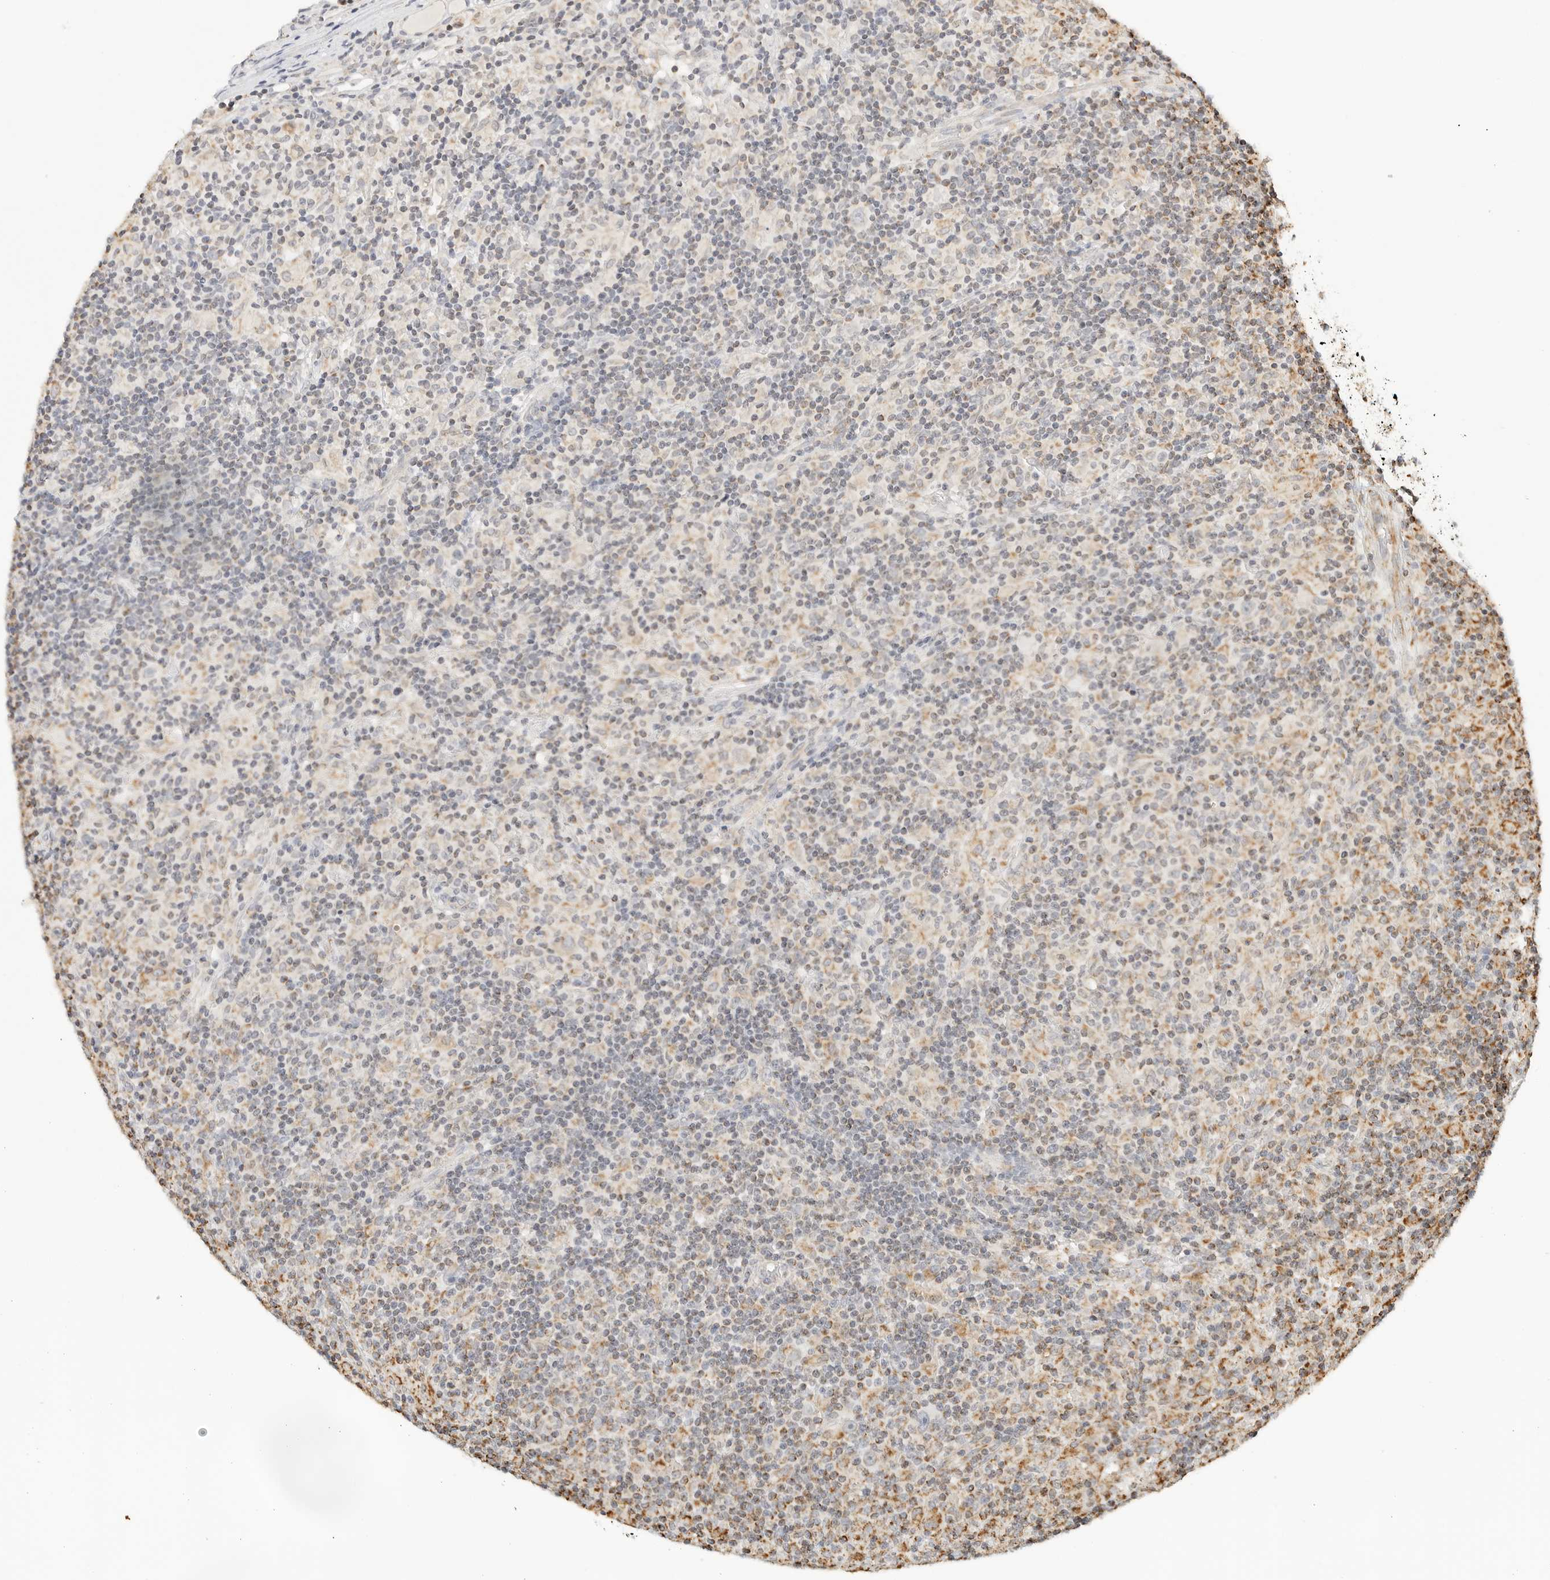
{"staining": {"intensity": "negative", "quantity": "none", "location": "none"}, "tissue": "lymphoma", "cell_type": "Tumor cells", "image_type": "cancer", "snomed": [{"axis": "morphology", "description": "Hodgkin's disease, NOS"}, {"axis": "topography", "description": "Lymph node"}], "caption": "Immunohistochemical staining of Hodgkin's disease demonstrates no significant staining in tumor cells.", "gene": "ATL1", "patient": {"sex": "male", "age": 70}}